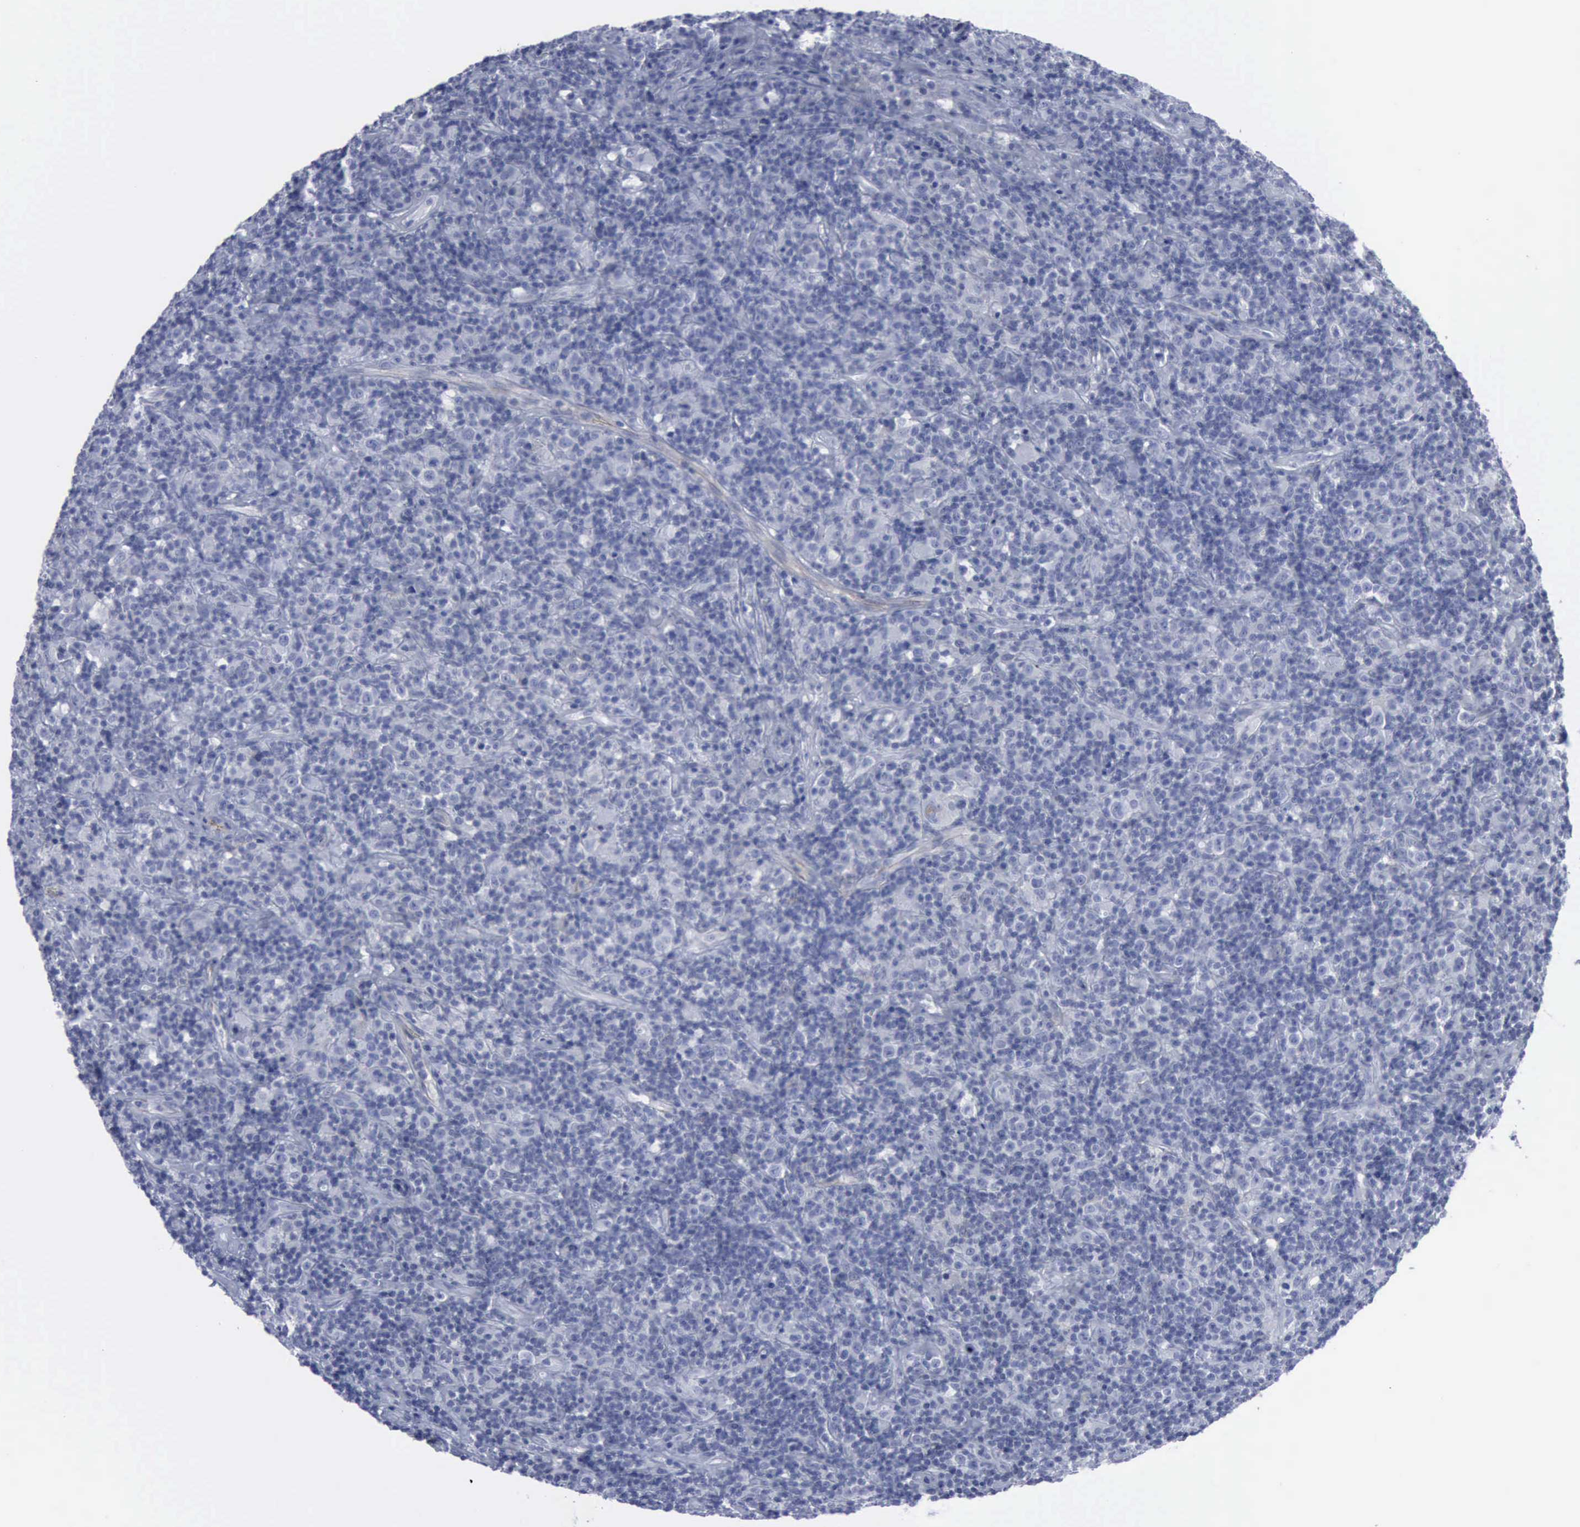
{"staining": {"intensity": "negative", "quantity": "none", "location": "none"}, "tissue": "lymphoma", "cell_type": "Tumor cells", "image_type": "cancer", "snomed": [{"axis": "morphology", "description": "Hodgkin's disease, NOS"}, {"axis": "topography", "description": "Lymph node"}], "caption": "There is no significant staining in tumor cells of lymphoma.", "gene": "VCAM1", "patient": {"sex": "male", "age": 46}}